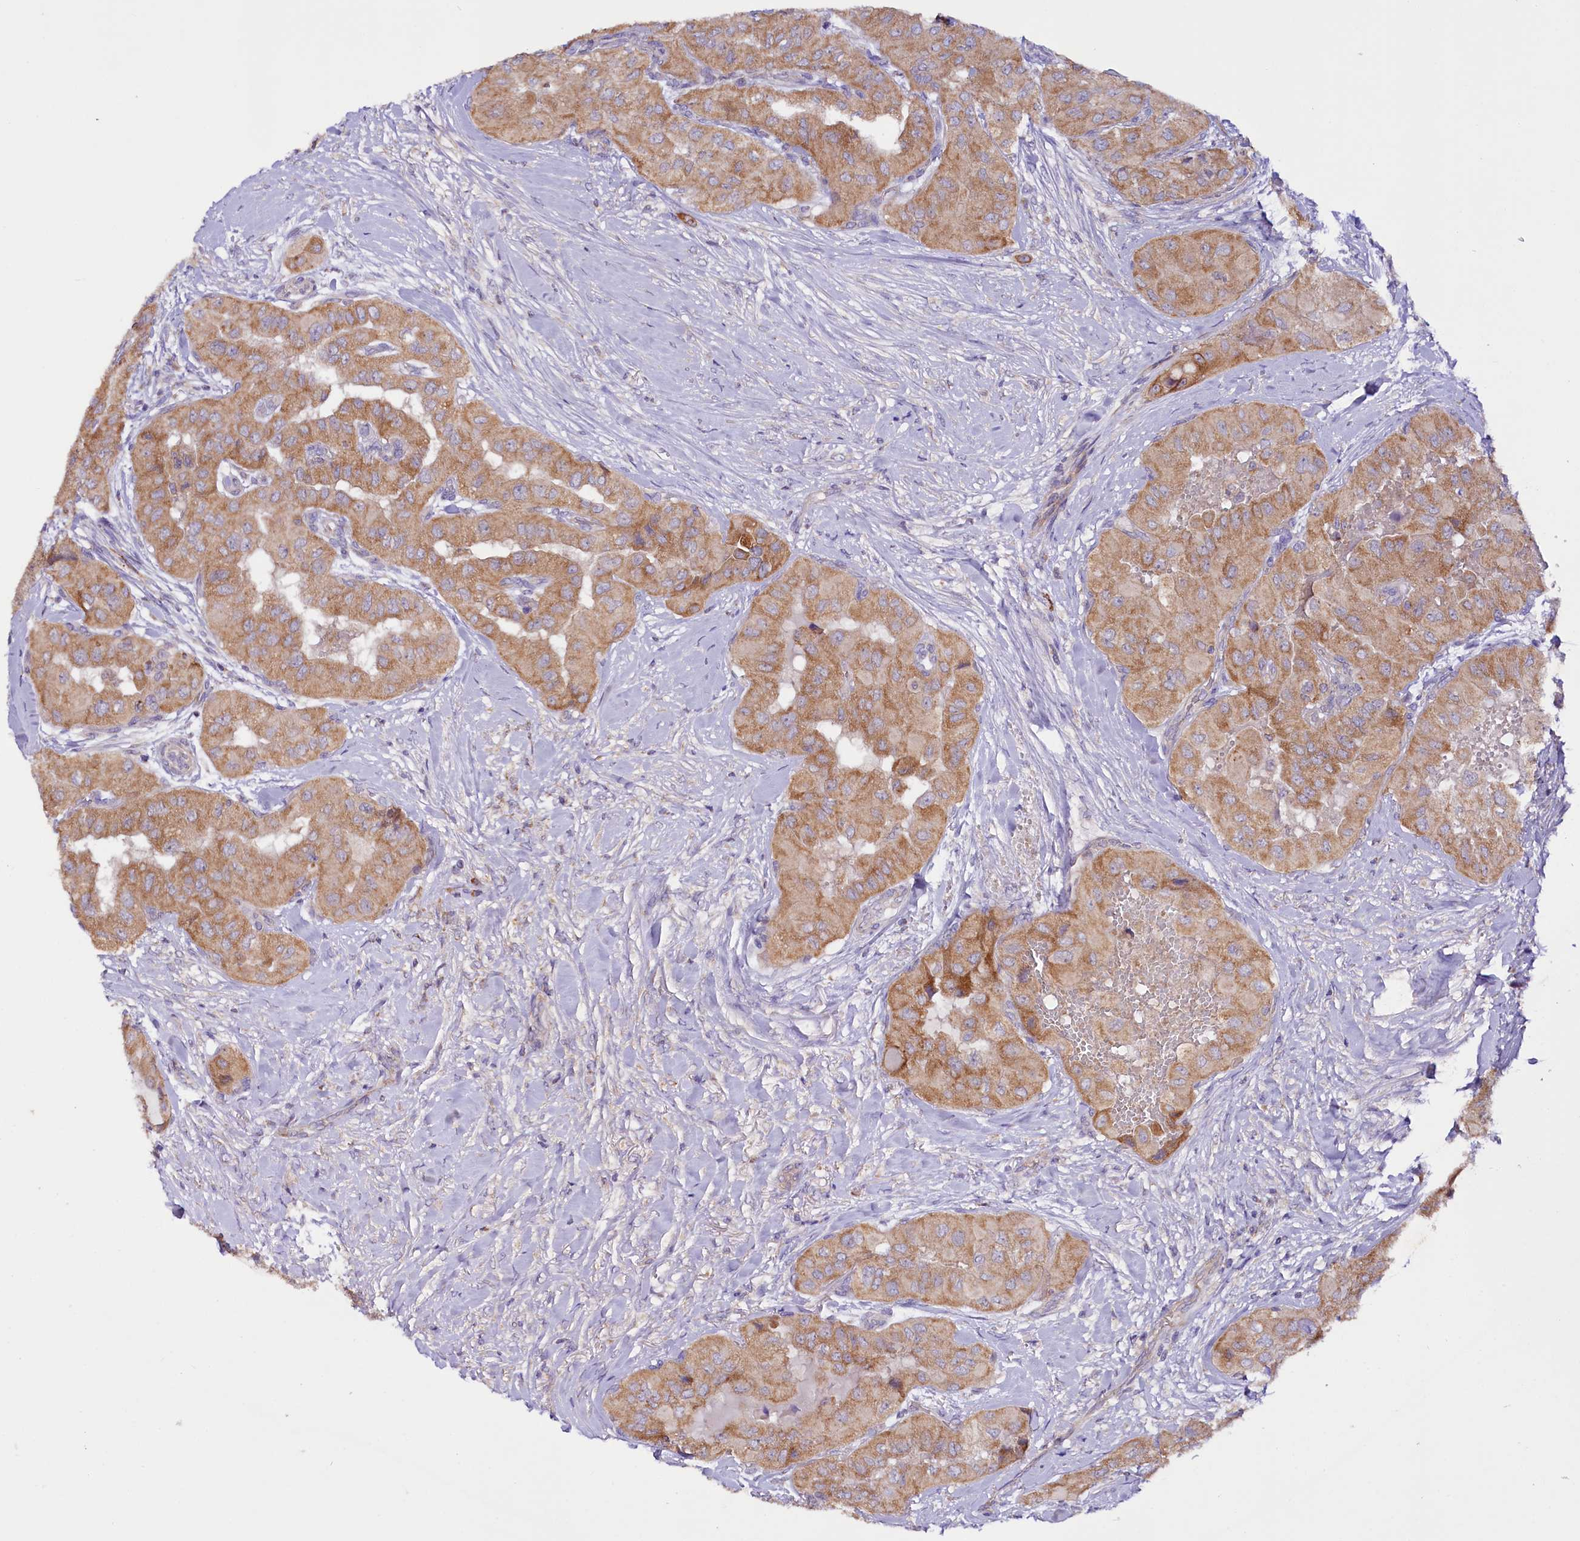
{"staining": {"intensity": "moderate", "quantity": ">75%", "location": "cytoplasmic/membranous"}, "tissue": "thyroid cancer", "cell_type": "Tumor cells", "image_type": "cancer", "snomed": [{"axis": "morphology", "description": "Papillary adenocarcinoma, NOS"}, {"axis": "topography", "description": "Thyroid gland"}], "caption": "Immunohistochemistry of human papillary adenocarcinoma (thyroid) displays medium levels of moderate cytoplasmic/membranous expression in about >75% of tumor cells. (IHC, brightfield microscopy, high magnification).", "gene": "ZNF45", "patient": {"sex": "female", "age": 59}}